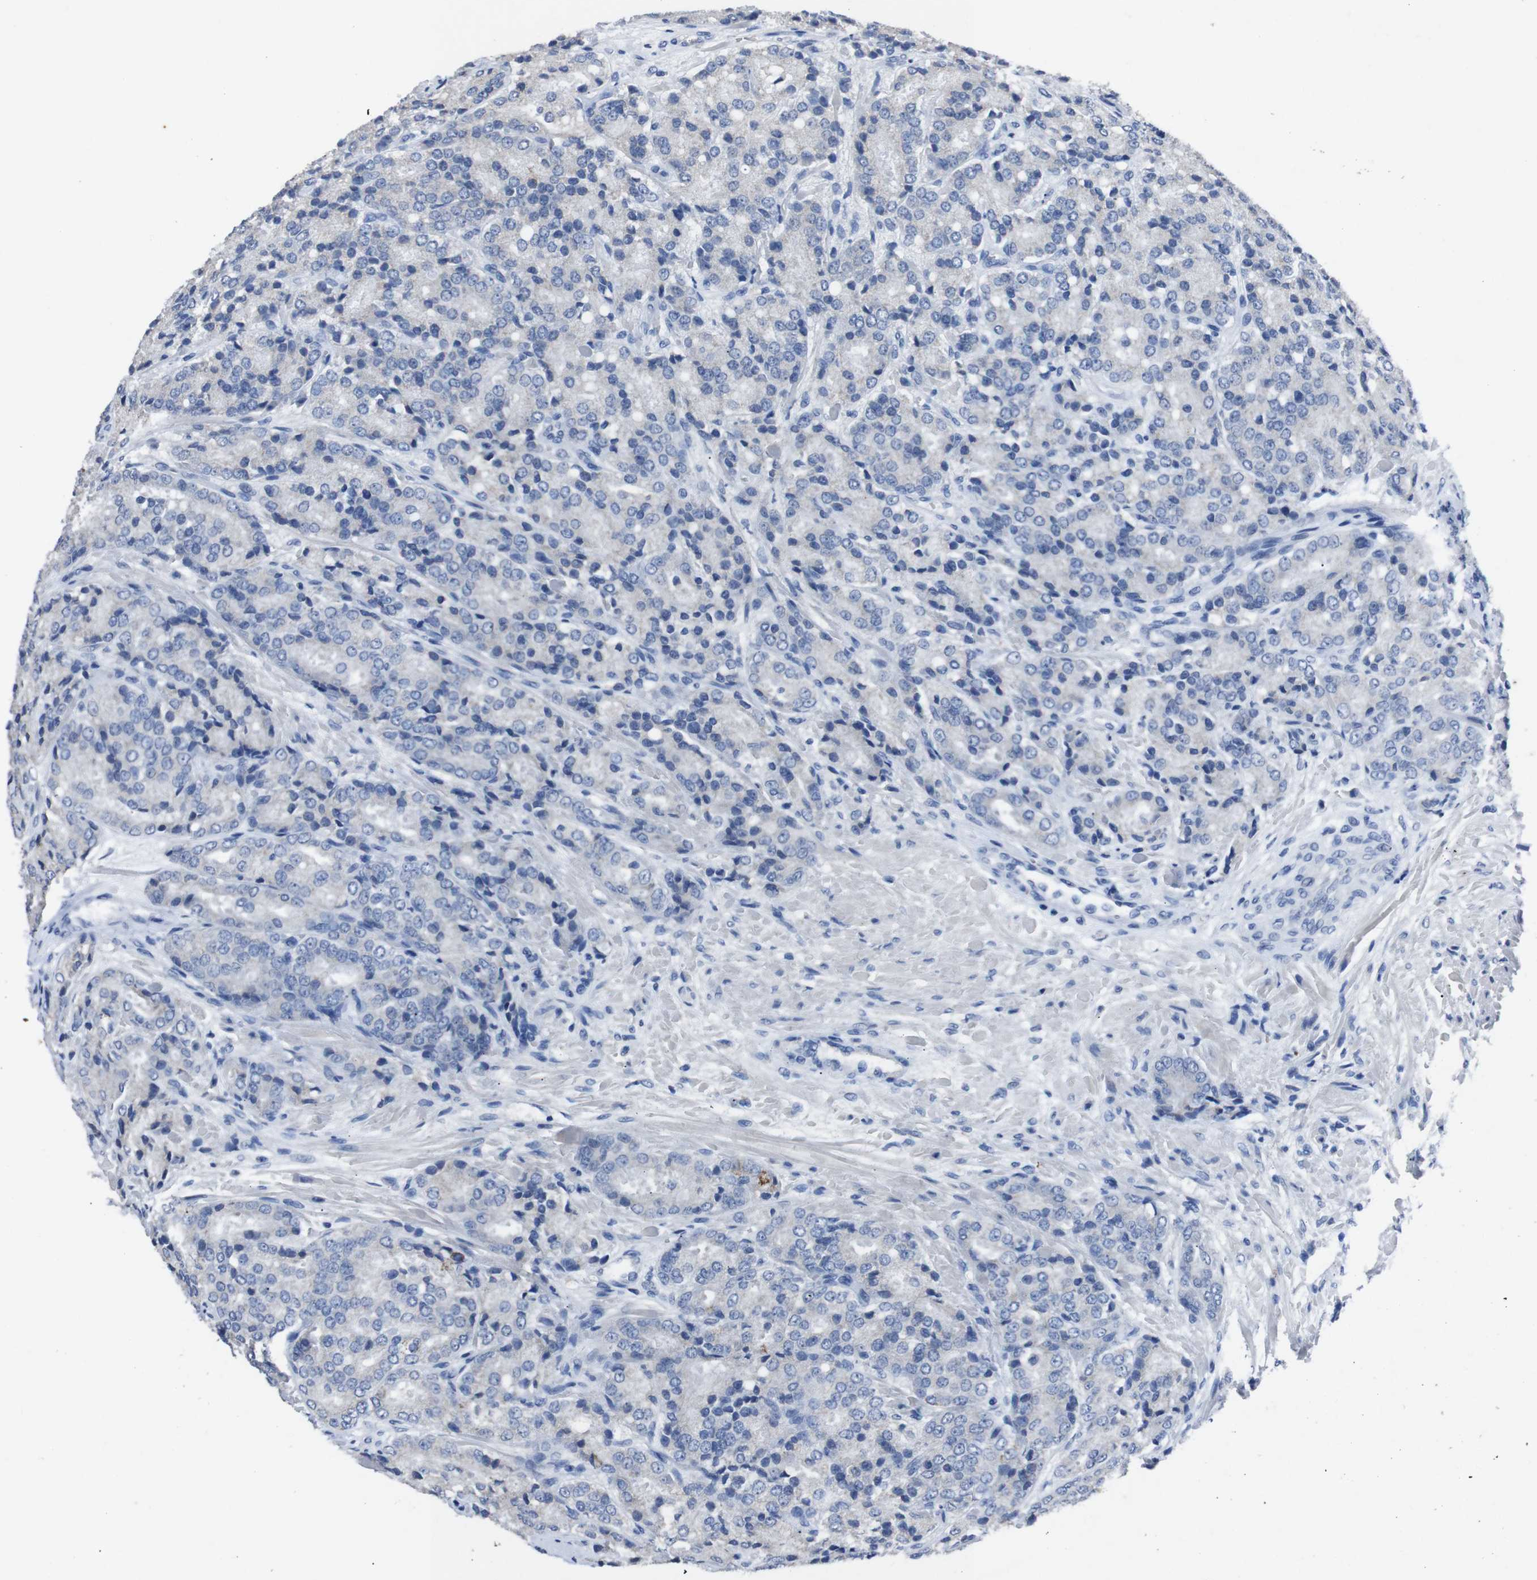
{"staining": {"intensity": "strong", "quantity": "<25%", "location": "cytoplasmic/membranous"}, "tissue": "prostate cancer", "cell_type": "Tumor cells", "image_type": "cancer", "snomed": [{"axis": "morphology", "description": "Adenocarcinoma, High grade"}, {"axis": "topography", "description": "Prostate"}], "caption": "Protein analysis of high-grade adenocarcinoma (prostate) tissue demonstrates strong cytoplasmic/membranous positivity in about <25% of tumor cells.", "gene": "GJB2", "patient": {"sex": "male", "age": 65}}